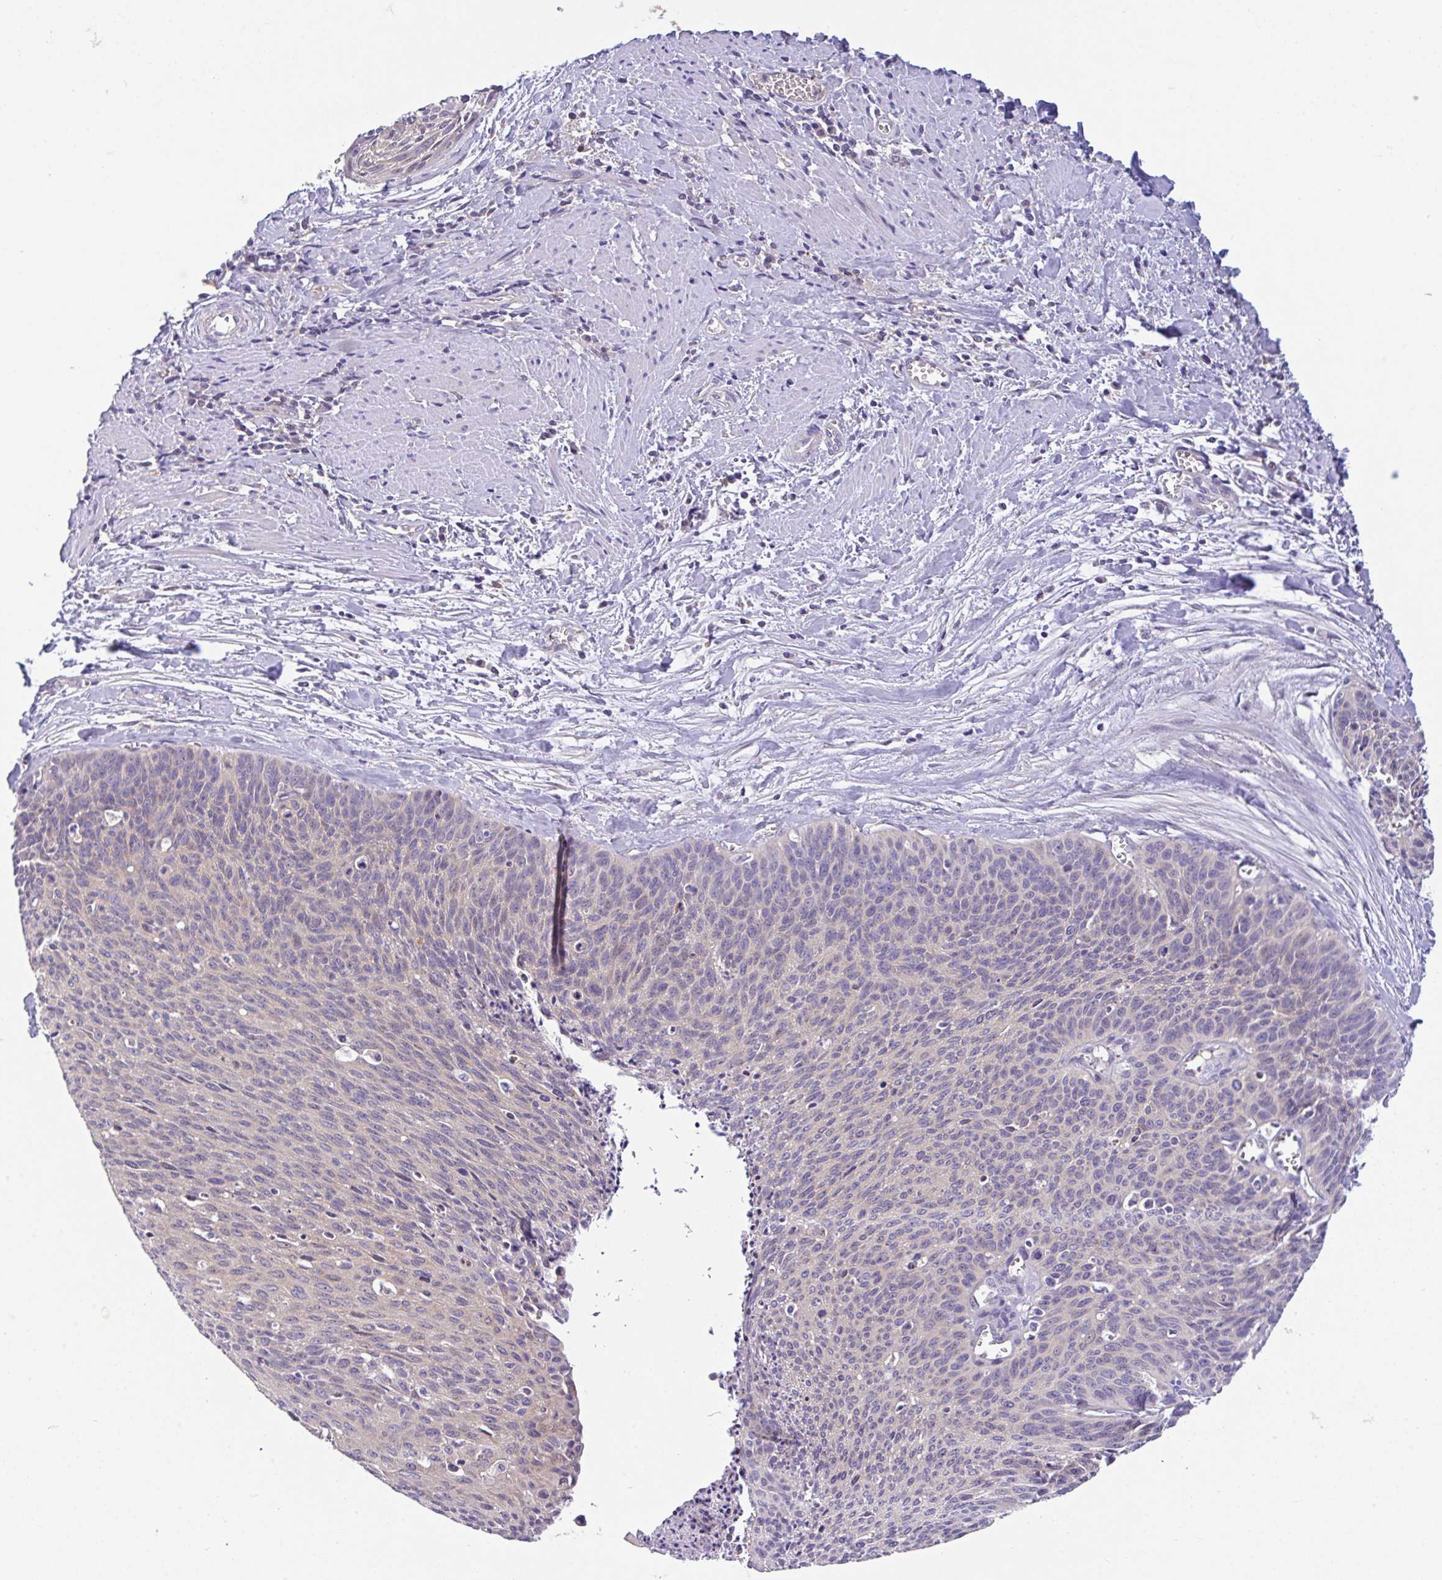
{"staining": {"intensity": "negative", "quantity": "none", "location": "none"}, "tissue": "cervical cancer", "cell_type": "Tumor cells", "image_type": "cancer", "snomed": [{"axis": "morphology", "description": "Squamous cell carcinoma, NOS"}, {"axis": "topography", "description": "Cervix"}], "caption": "Cervical squamous cell carcinoma stained for a protein using immunohistochemistry (IHC) reveals no staining tumor cells.", "gene": "EPN3", "patient": {"sex": "female", "age": 55}}